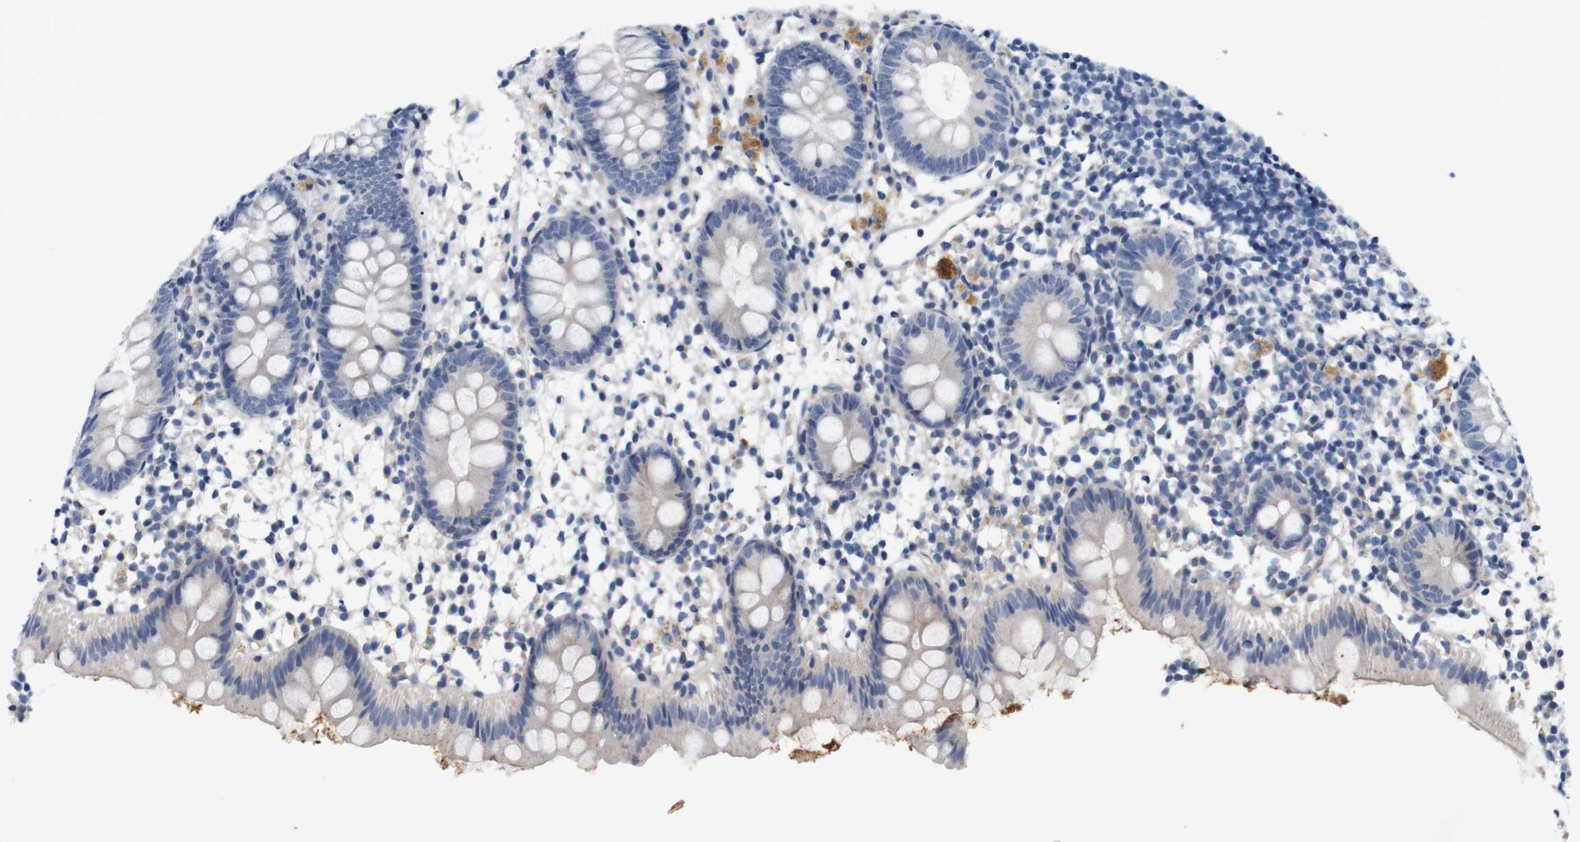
{"staining": {"intensity": "moderate", "quantity": "<25%", "location": "cytoplasmic/membranous"}, "tissue": "appendix", "cell_type": "Glandular cells", "image_type": "normal", "snomed": [{"axis": "morphology", "description": "Normal tissue, NOS"}, {"axis": "topography", "description": "Appendix"}], "caption": "Immunohistochemical staining of unremarkable human appendix shows <25% levels of moderate cytoplasmic/membranous protein expression in about <25% of glandular cells. Nuclei are stained in blue.", "gene": "ITGA5", "patient": {"sex": "female", "age": 20}}